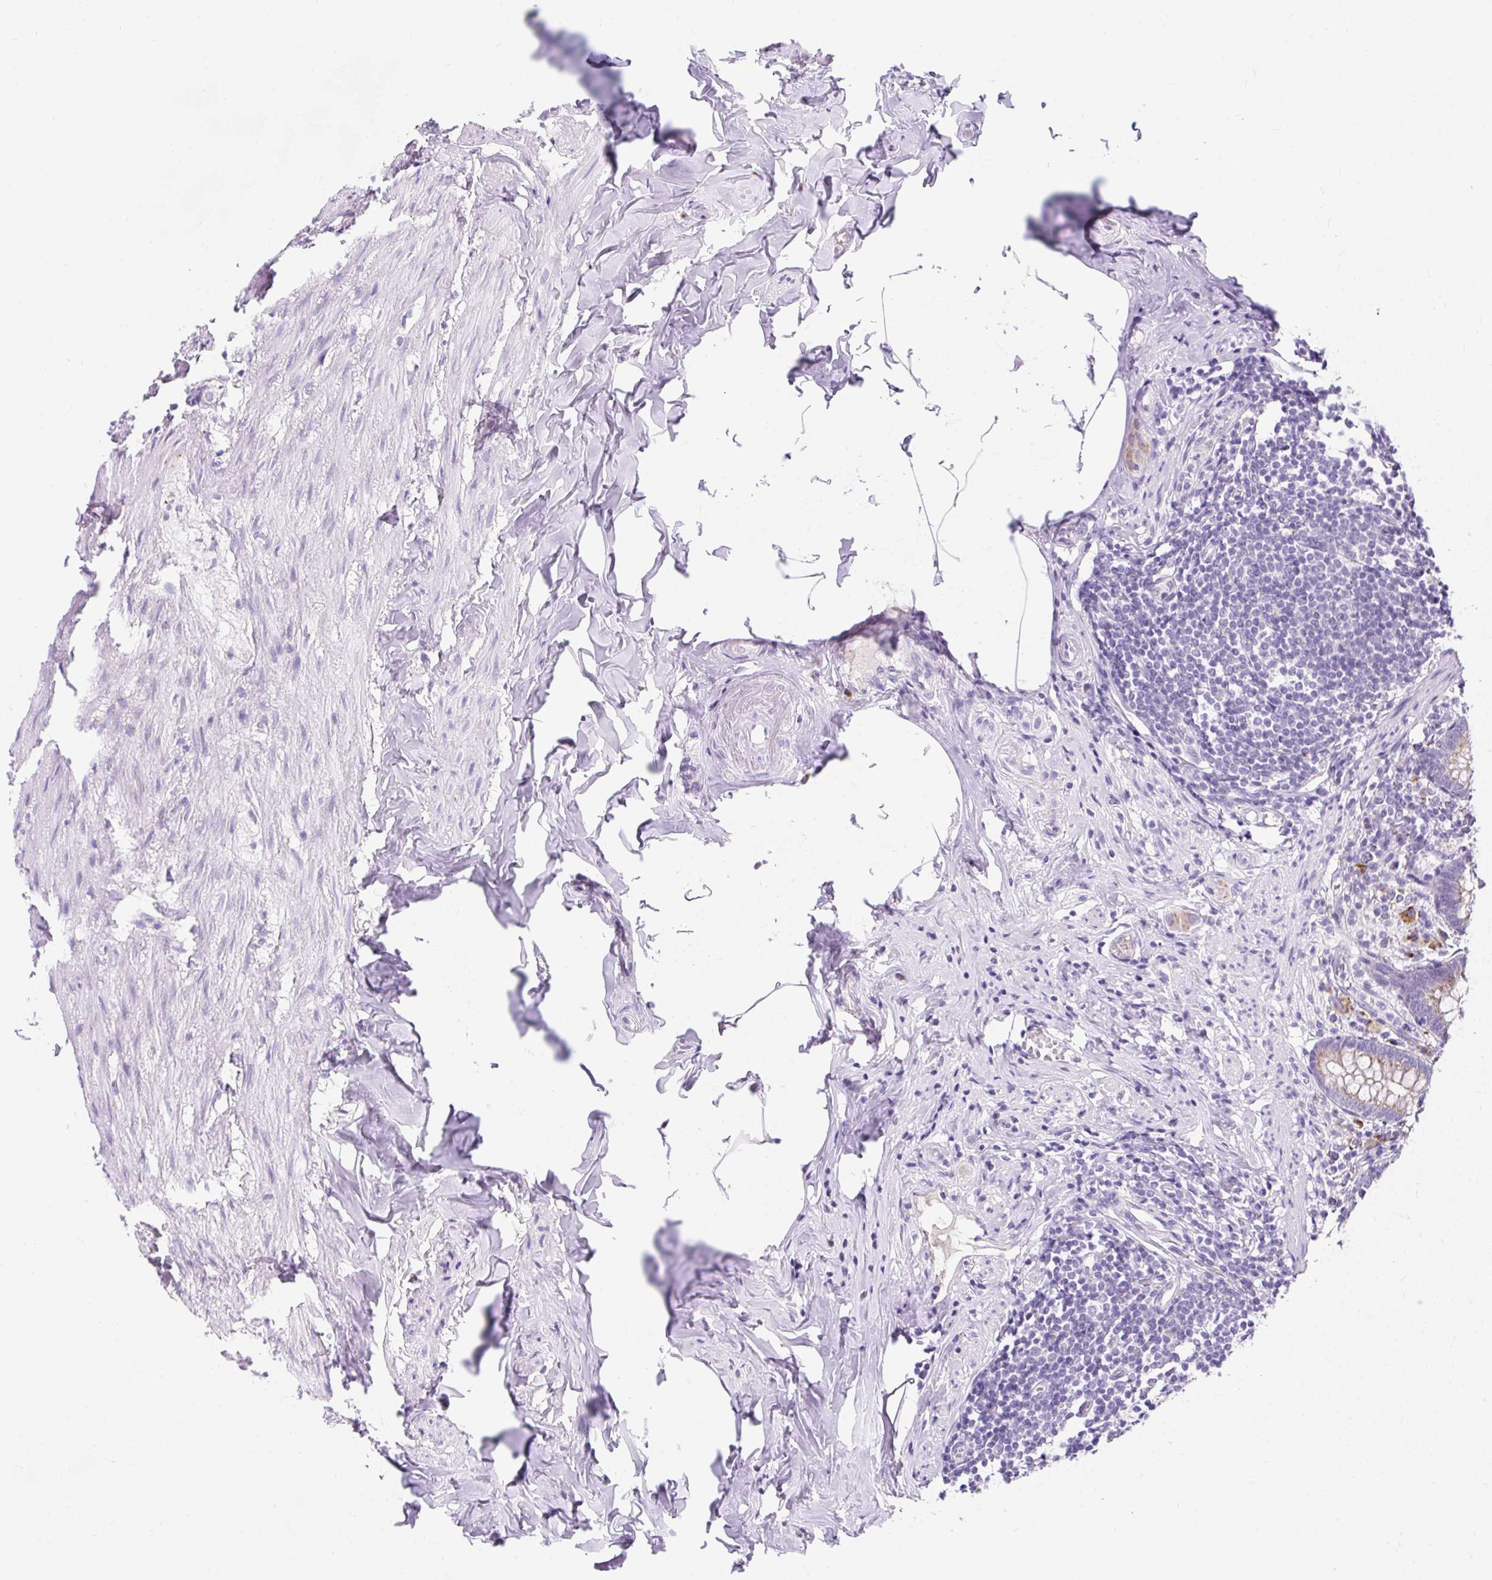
{"staining": {"intensity": "moderate", "quantity": "25%-75%", "location": "cytoplasmic/membranous"}, "tissue": "appendix", "cell_type": "Glandular cells", "image_type": "normal", "snomed": [{"axis": "morphology", "description": "Normal tissue, NOS"}, {"axis": "topography", "description": "Appendix"}], "caption": "Immunohistochemical staining of benign appendix demonstrates 25%-75% levels of moderate cytoplasmic/membranous protein positivity in about 25%-75% of glandular cells. The staining was performed using DAB, with brown indicating positive protein expression. Nuclei are stained blue with hematoxylin.", "gene": "GOLGA8A", "patient": {"sex": "male", "age": 55}}